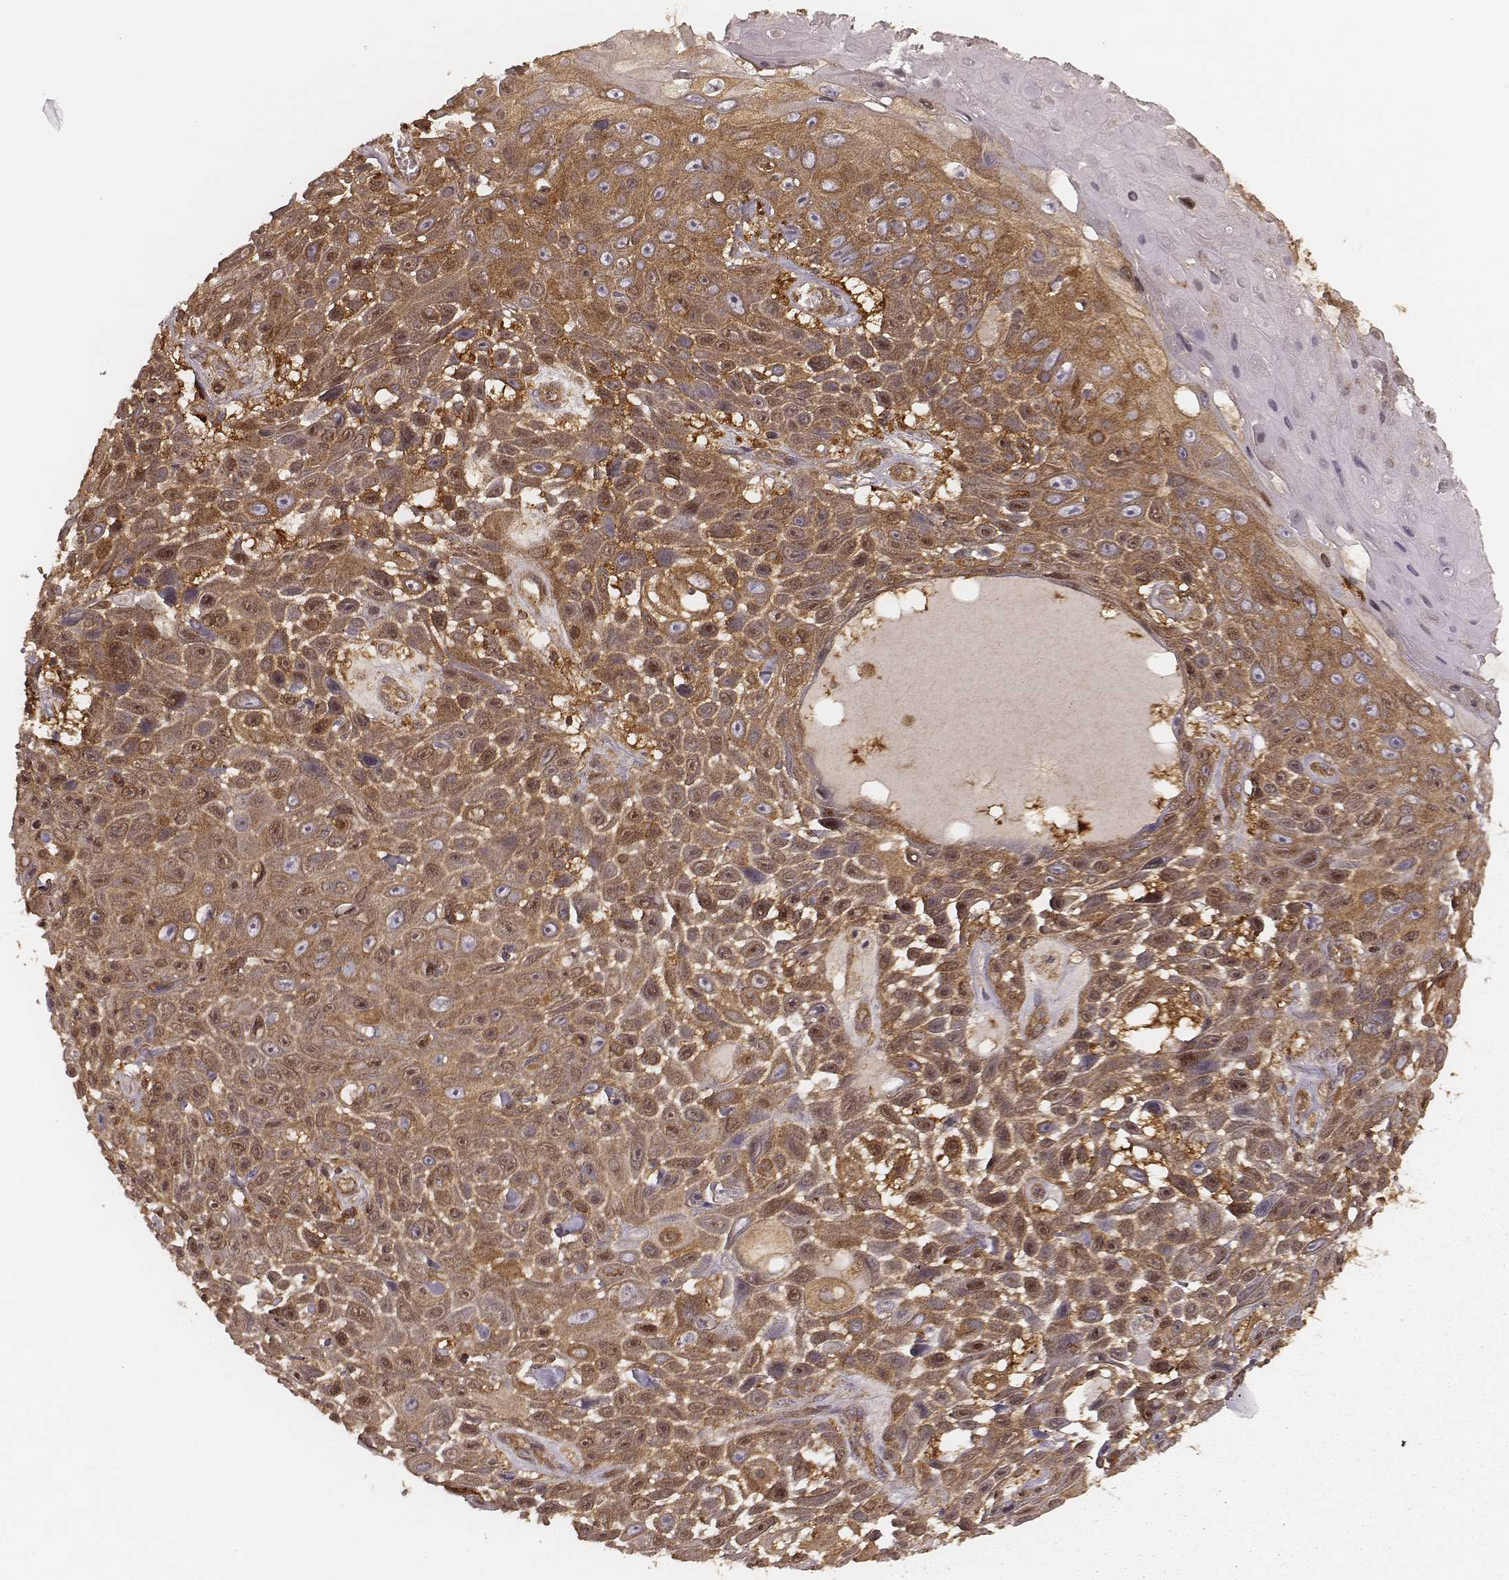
{"staining": {"intensity": "moderate", "quantity": ">75%", "location": "cytoplasmic/membranous"}, "tissue": "skin cancer", "cell_type": "Tumor cells", "image_type": "cancer", "snomed": [{"axis": "morphology", "description": "Squamous cell carcinoma, NOS"}, {"axis": "topography", "description": "Skin"}], "caption": "Human skin squamous cell carcinoma stained for a protein (brown) shows moderate cytoplasmic/membranous positive positivity in approximately >75% of tumor cells.", "gene": "CARS1", "patient": {"sex": "male", "age": 82}}